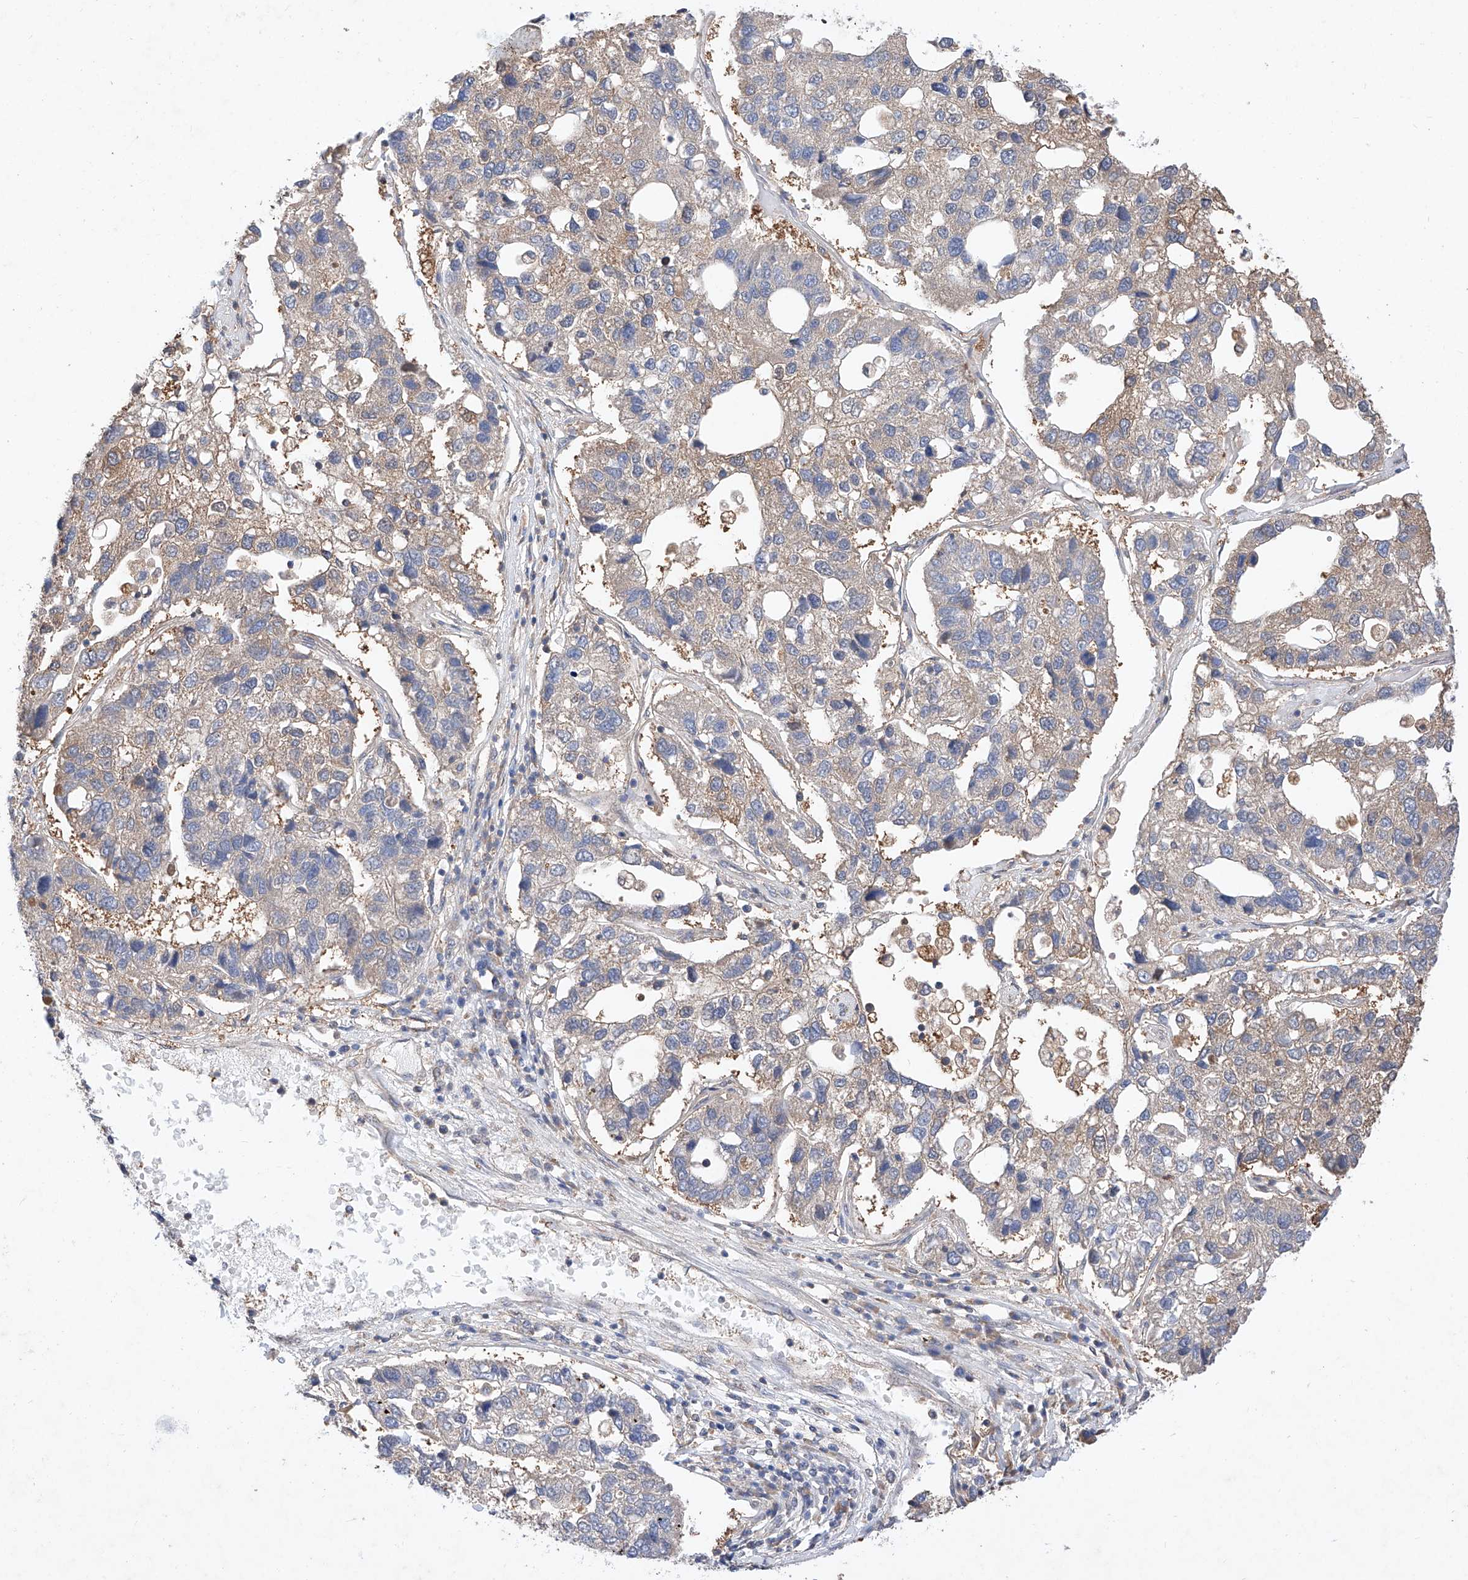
{"staining": {"intensity": "negative", "quantity": "none", "location": "none"}, "tissue": "pancreatic cancer", "cell_type": "Tumor cells", "image_type": "cancer", "snomed": [{"axis": "morphology", "description": "Adenocarcinoma, NOS"}, {"axis": "topography", "description": "Pancreas"}], "caption": "Immunohistochemical staining of pancreatic cancer (adenocarcinoma) reveals no significant expression in tumor cells.", "gene": "ZSCAN4", "patient": {"sex": "female", "age": 61}}